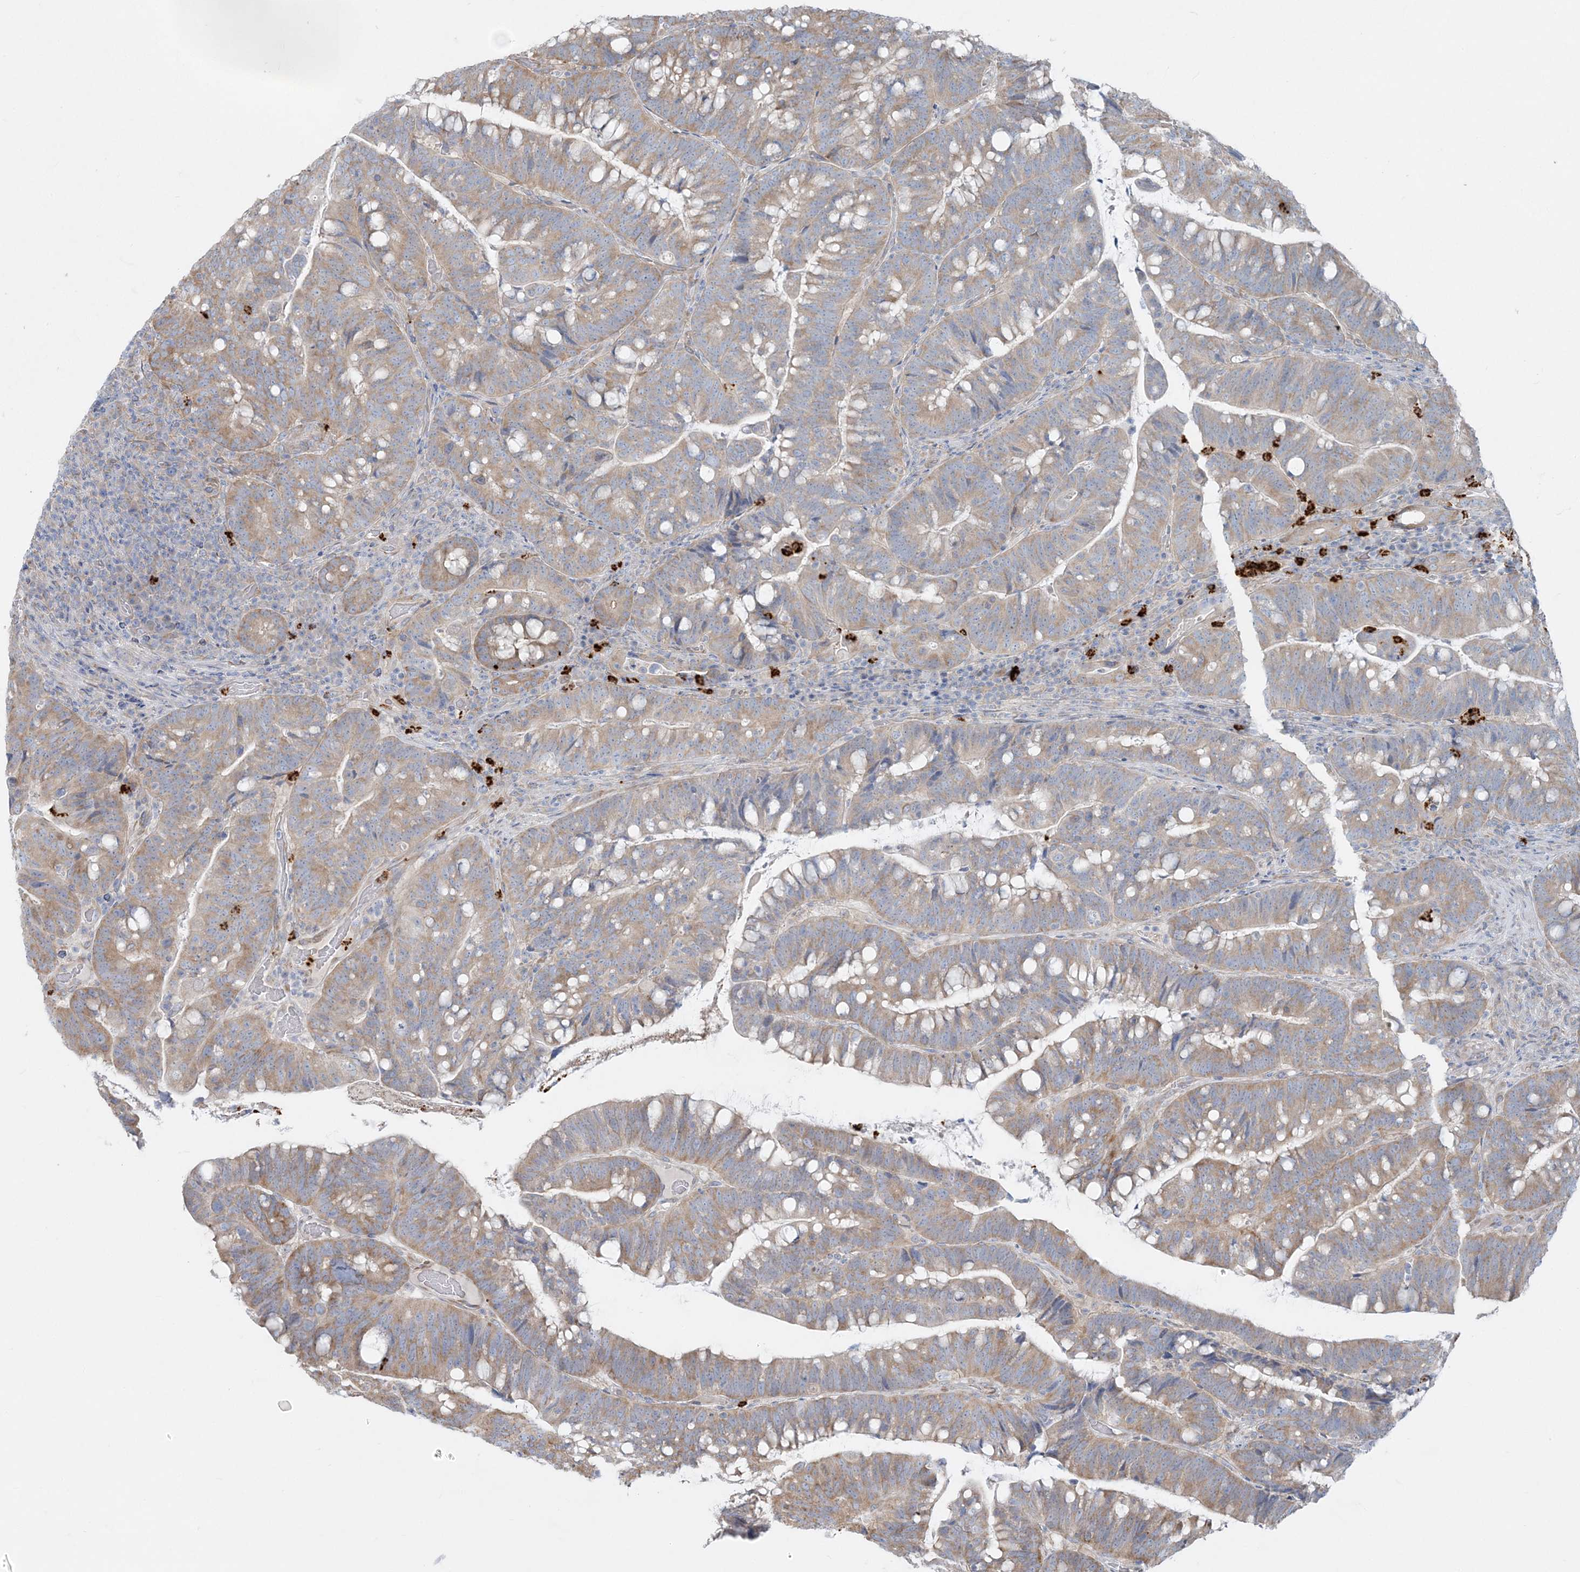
{"staining": {"intensity": "moderate", "quantity": ">75%", "location": "cytoplasmic/membranous"}, "tissue": "colorectal cancer", "cell_type": "Tumor cells", "image_type": "cancer", "snomed": [{"axis": "morphology", "description": "Adenocarcinoma, NOS"}, {"axis": "topography", "description": "Colon"}], "caption": "Brown immunohistochemical staining in colorectal cancer reveals moderate cytoplasmic/membranous staining in approximately >75% of tumor cells.", "gene": "CCNJ", "patient": {"sex": "female", "age": 66}}